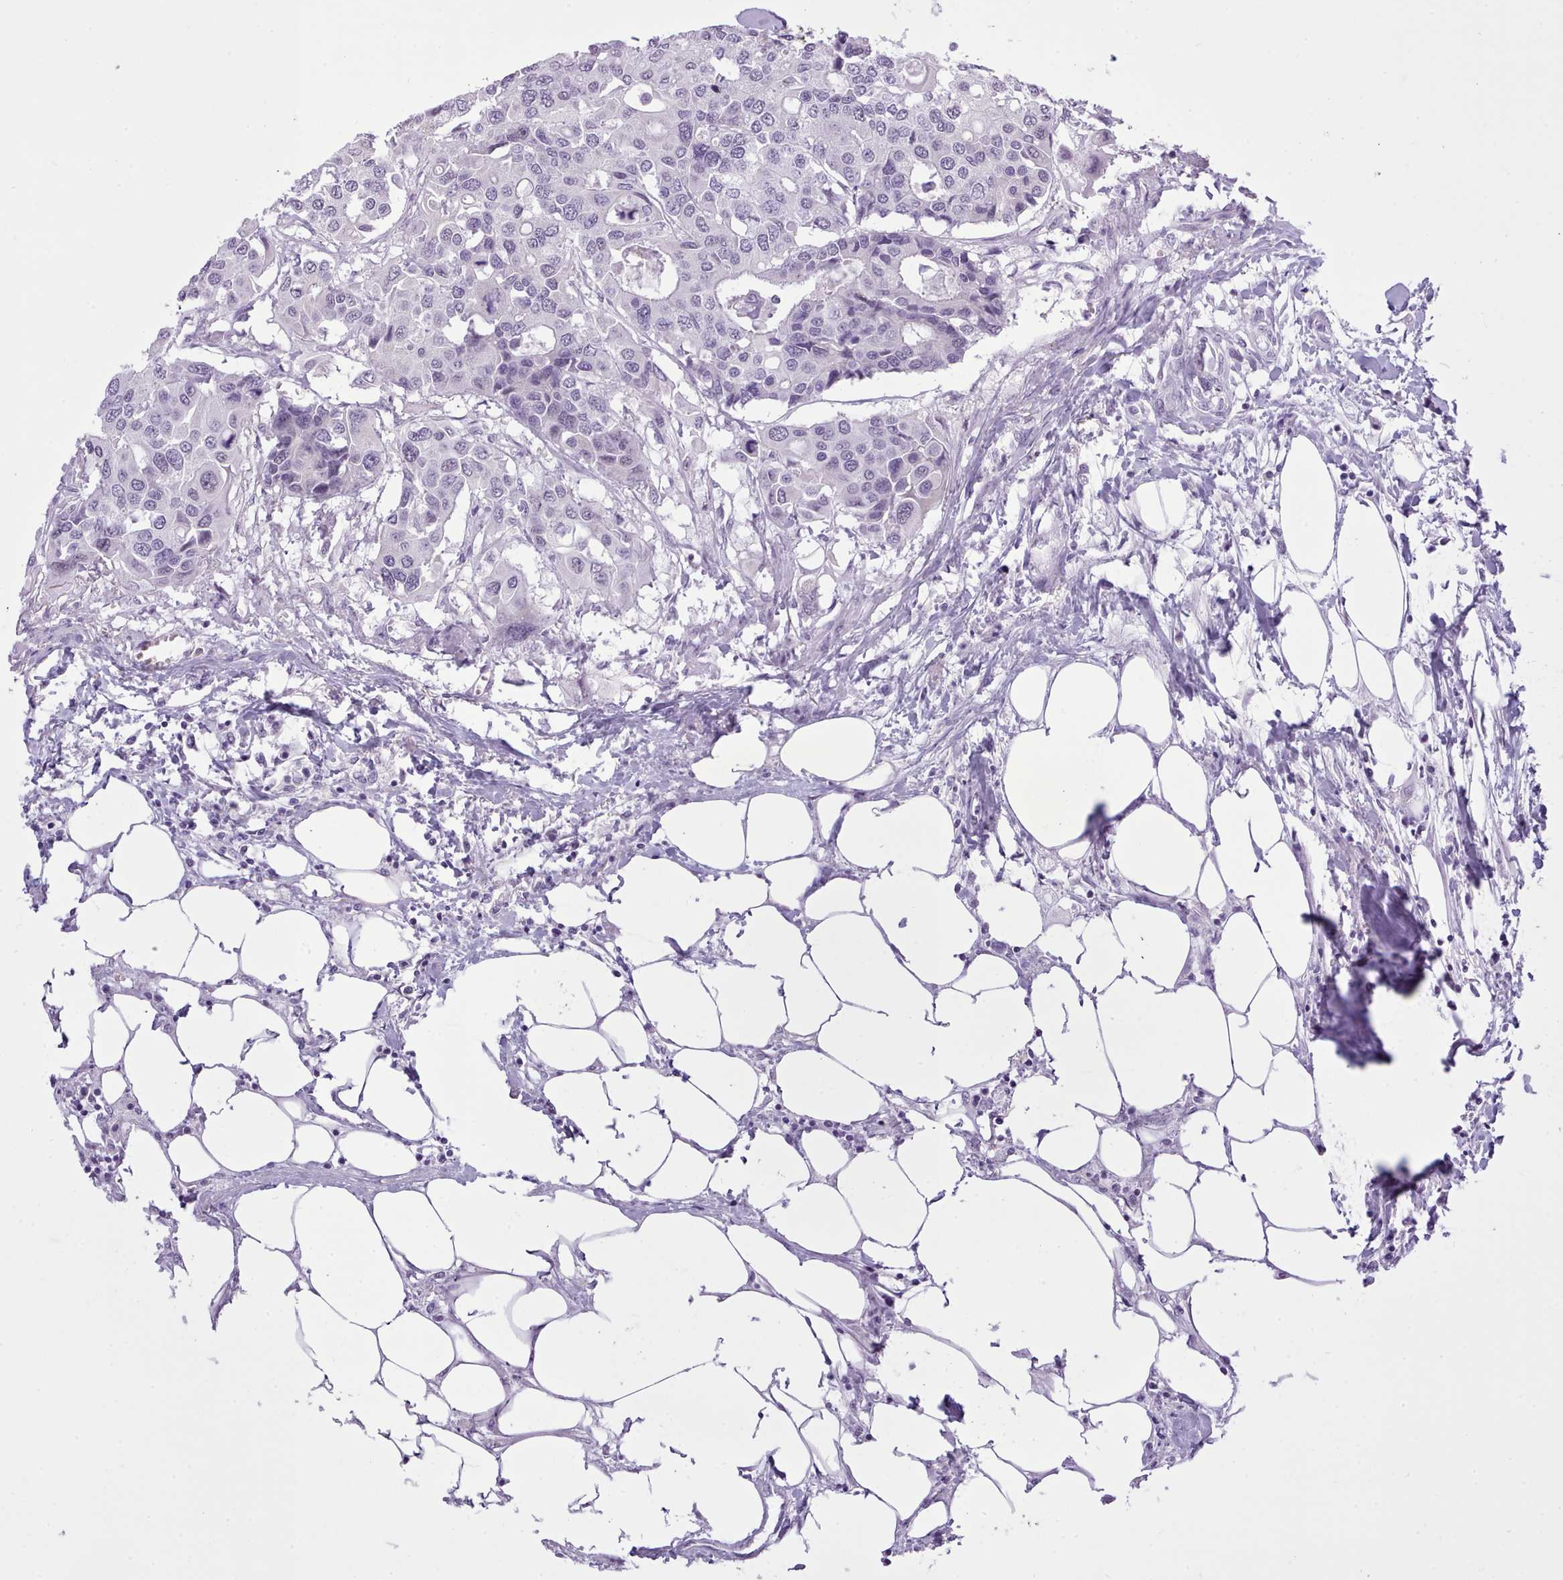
{"staining": {"intensity": "negative", "quantity": "none", "location": "none"}, "tissue": "colorectal cancer", "cell_type": "Tumor cells", "image_type": "cancer", "snomed": [{"axis": "morphology", "description": "Adenocarcinoma, NOS"}, {"axis": "topography", "description": "Colon"}], "caption": "IHC of human colorectal cancer shows no expression in tumor cells.", "gene": "FBXO48", "patient": {"sex": "male", "age": 77}}